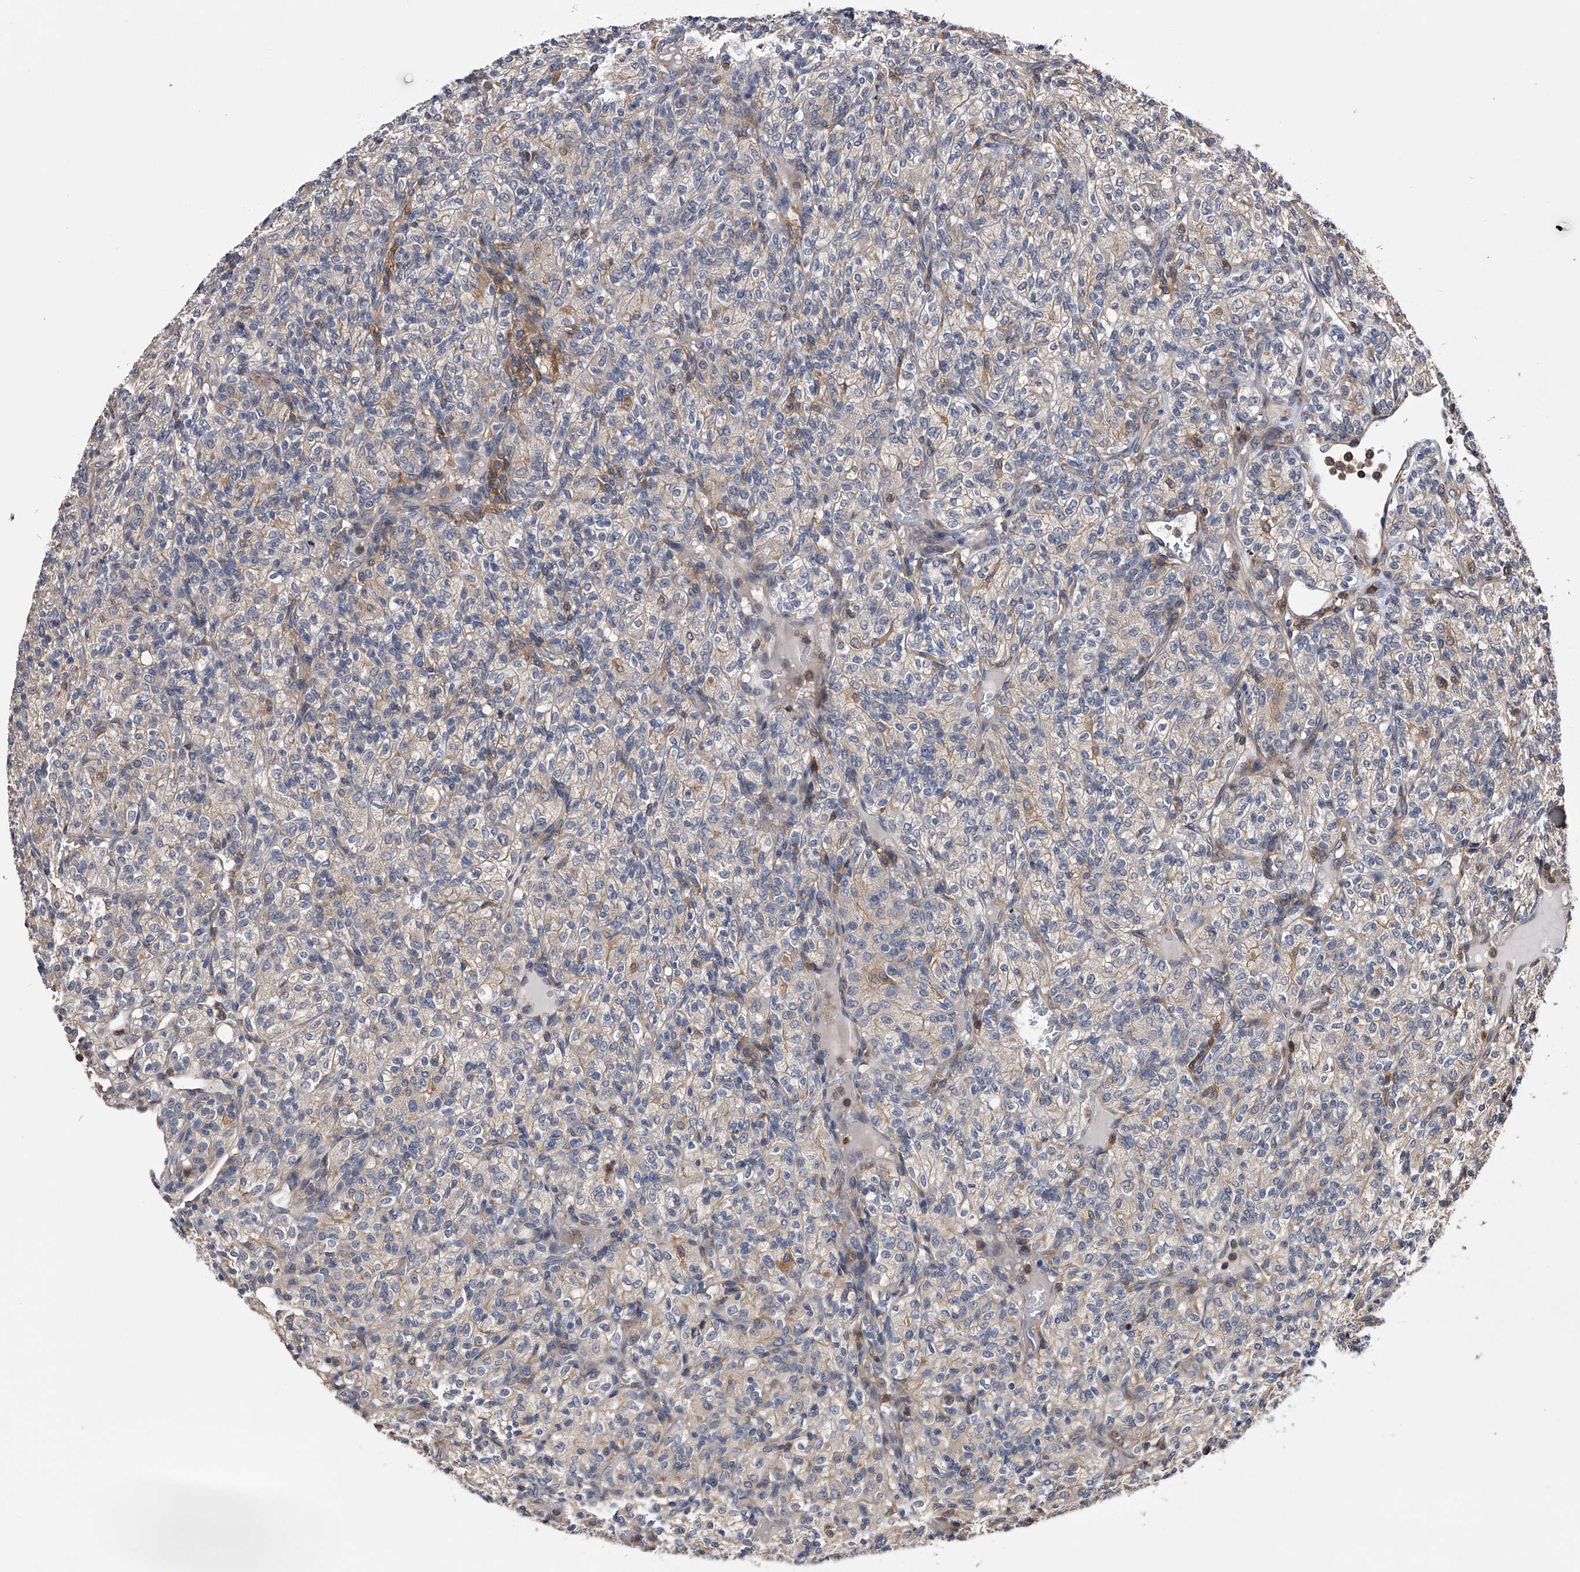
{"staining": {"intensity": "weak", "quantity": "<25%", "location": "cytoplasmic/membranous"}, "tissue": "renal cancer", "cell_type": "Tumor cells", "image_type": "cancer", "snomed": [{"axis": "morphology", "description": "Adenocarcinoma, NOS"}, {"axis": "topography", "description": "Kidney"}], "caption": "Adenocarcinoma (renal) was stained to show a protein in brown. There is no significant expression in tumor cells.", "gene": "PAN3", "patient": {"sex": "male", "age": 77}}